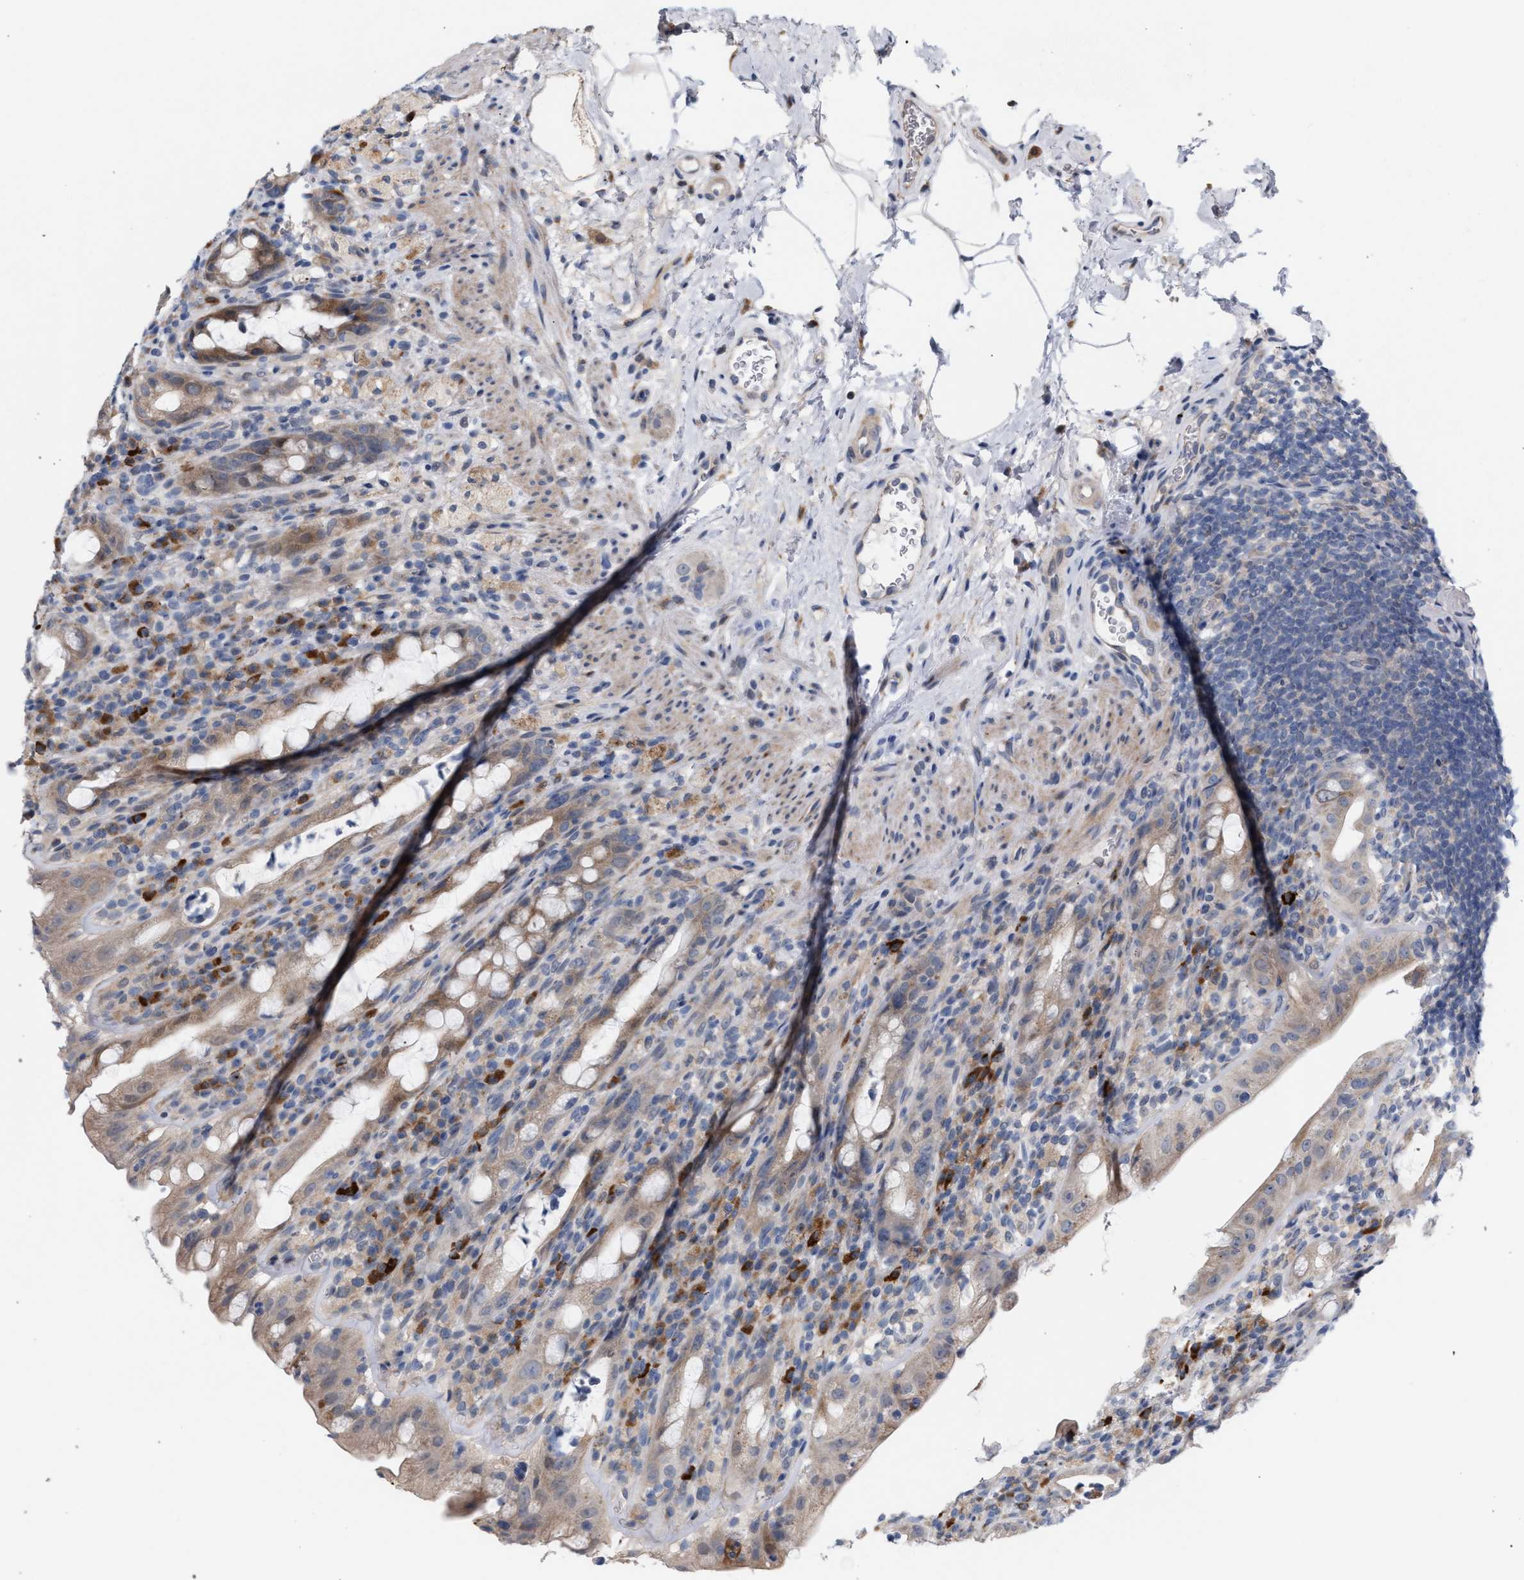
{"staining": {"intensity": "moderate", "quantity": ">75%", "location": "cytoplasmic/membranous"}, "tissue": "rectum", "cell_type": "Glandular cells", "image_type": "normal", "snomed": [{"axis": "morphology", "description": "Normal tissue, NOS"}, {"axis": "topography", "description": "Rectum"}], "caption": "Unremarkable rectum was stained to show a protein in brown. There is medium levels of moderate cytoplasmic/membranous staining in approximately >75% of glandular cells. The staining is performed using DAB (3,3'-diaminobenzidine) brown chromogen to label protein expression. The nuclei are counter-stained blue using hematoxylin.", "gene": "RNF135", "patient": {"sex": "male", "age": 44}}